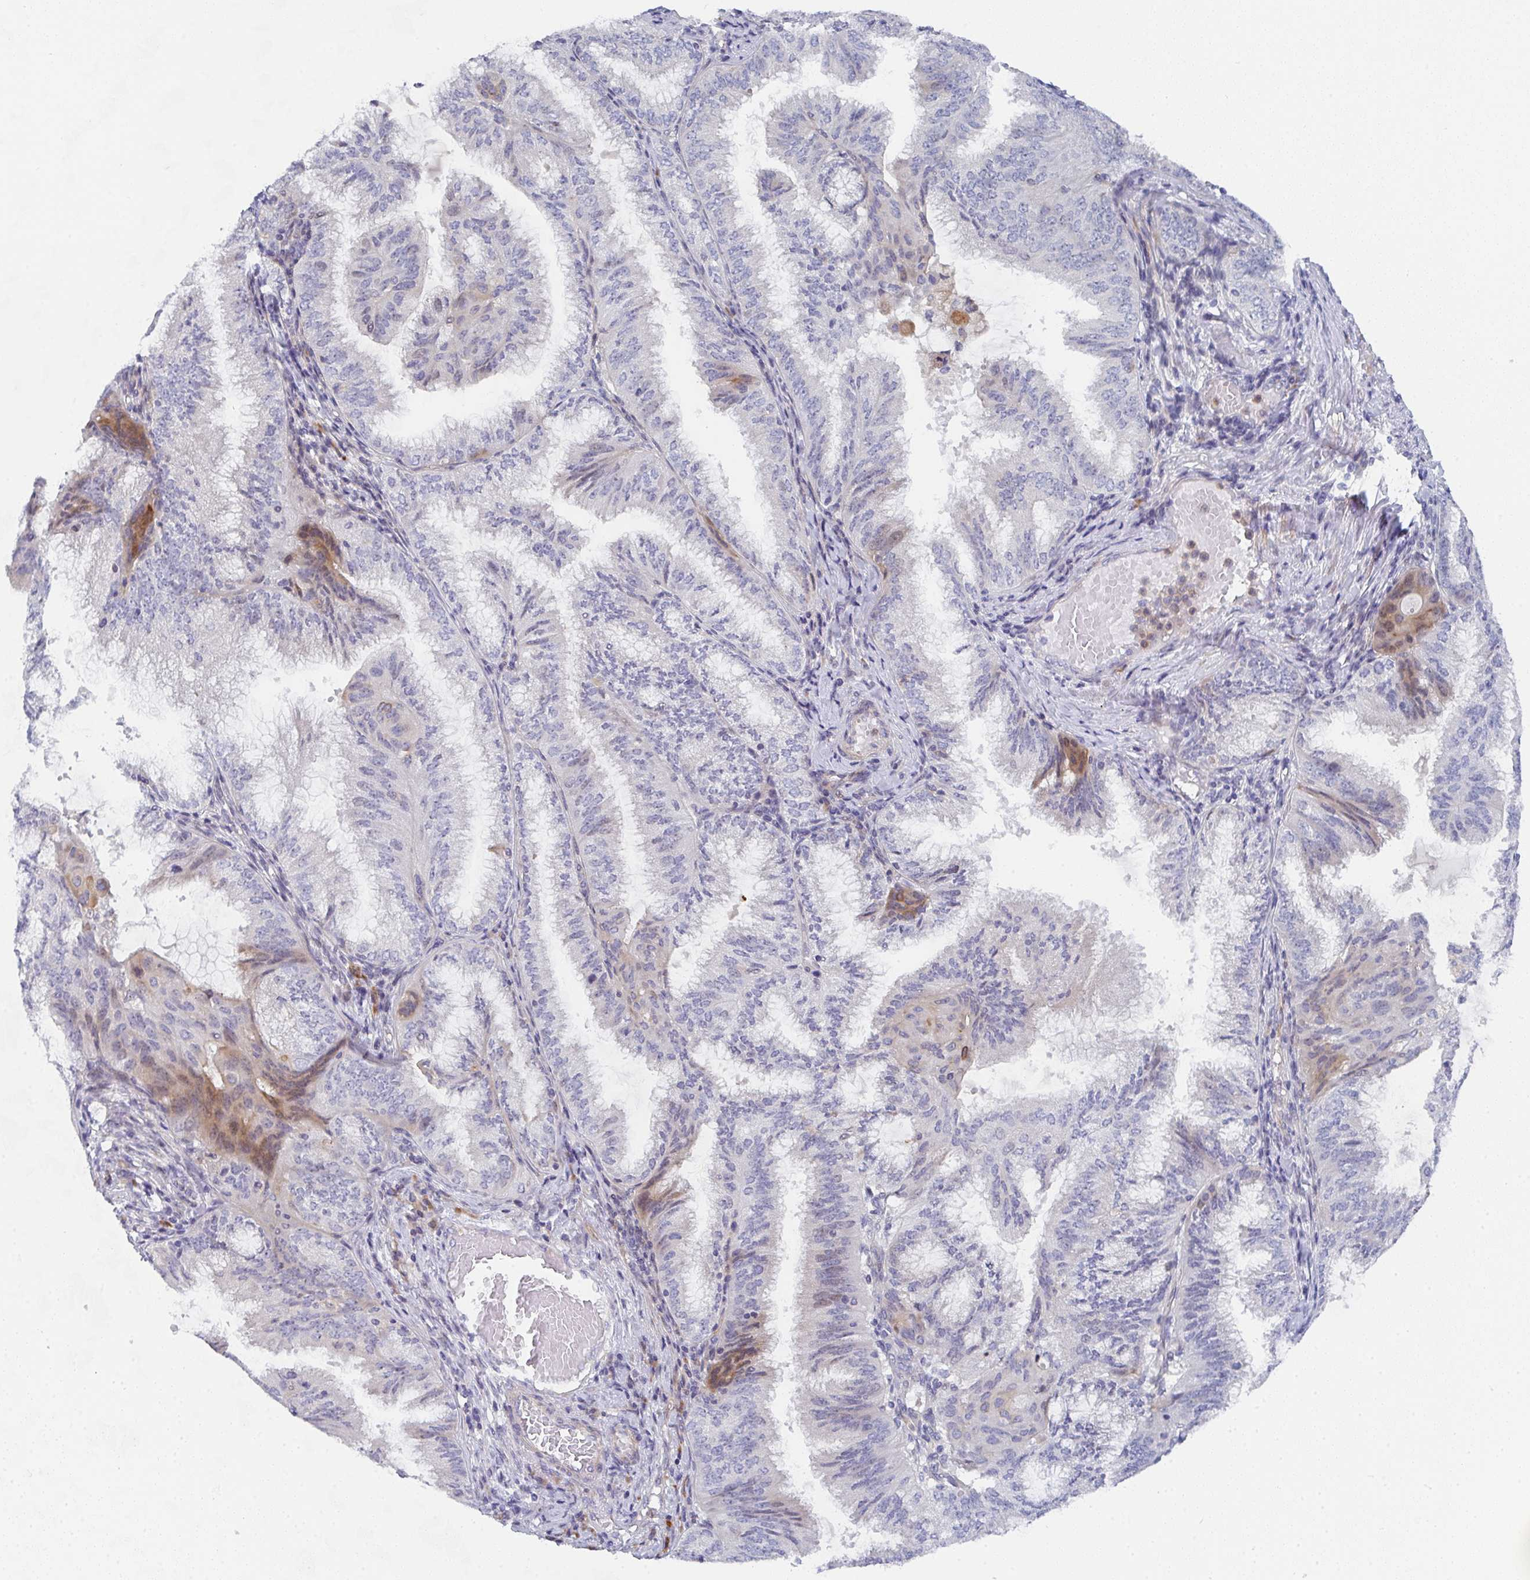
{"staining": {"intensity": "negative", "quantity": "none", "location": "none"}, "tissue": "endometrial cancer", "cell_type": "Tumor cells", "image_type": "cancer", "snomed": [{"axis": "morphology", "description": "Adenocarcinoma, NOS"}, {"axis": "topography", "description": "Endometrium"}], "caption": "Immunohistochemistry image of human adenocarcinoma (endometrial) stained for a protein (brown), which demonstrates no staining in tumor cells.", "gene": "KLHL33", "patient": {"sex": "female", "age": 49}}